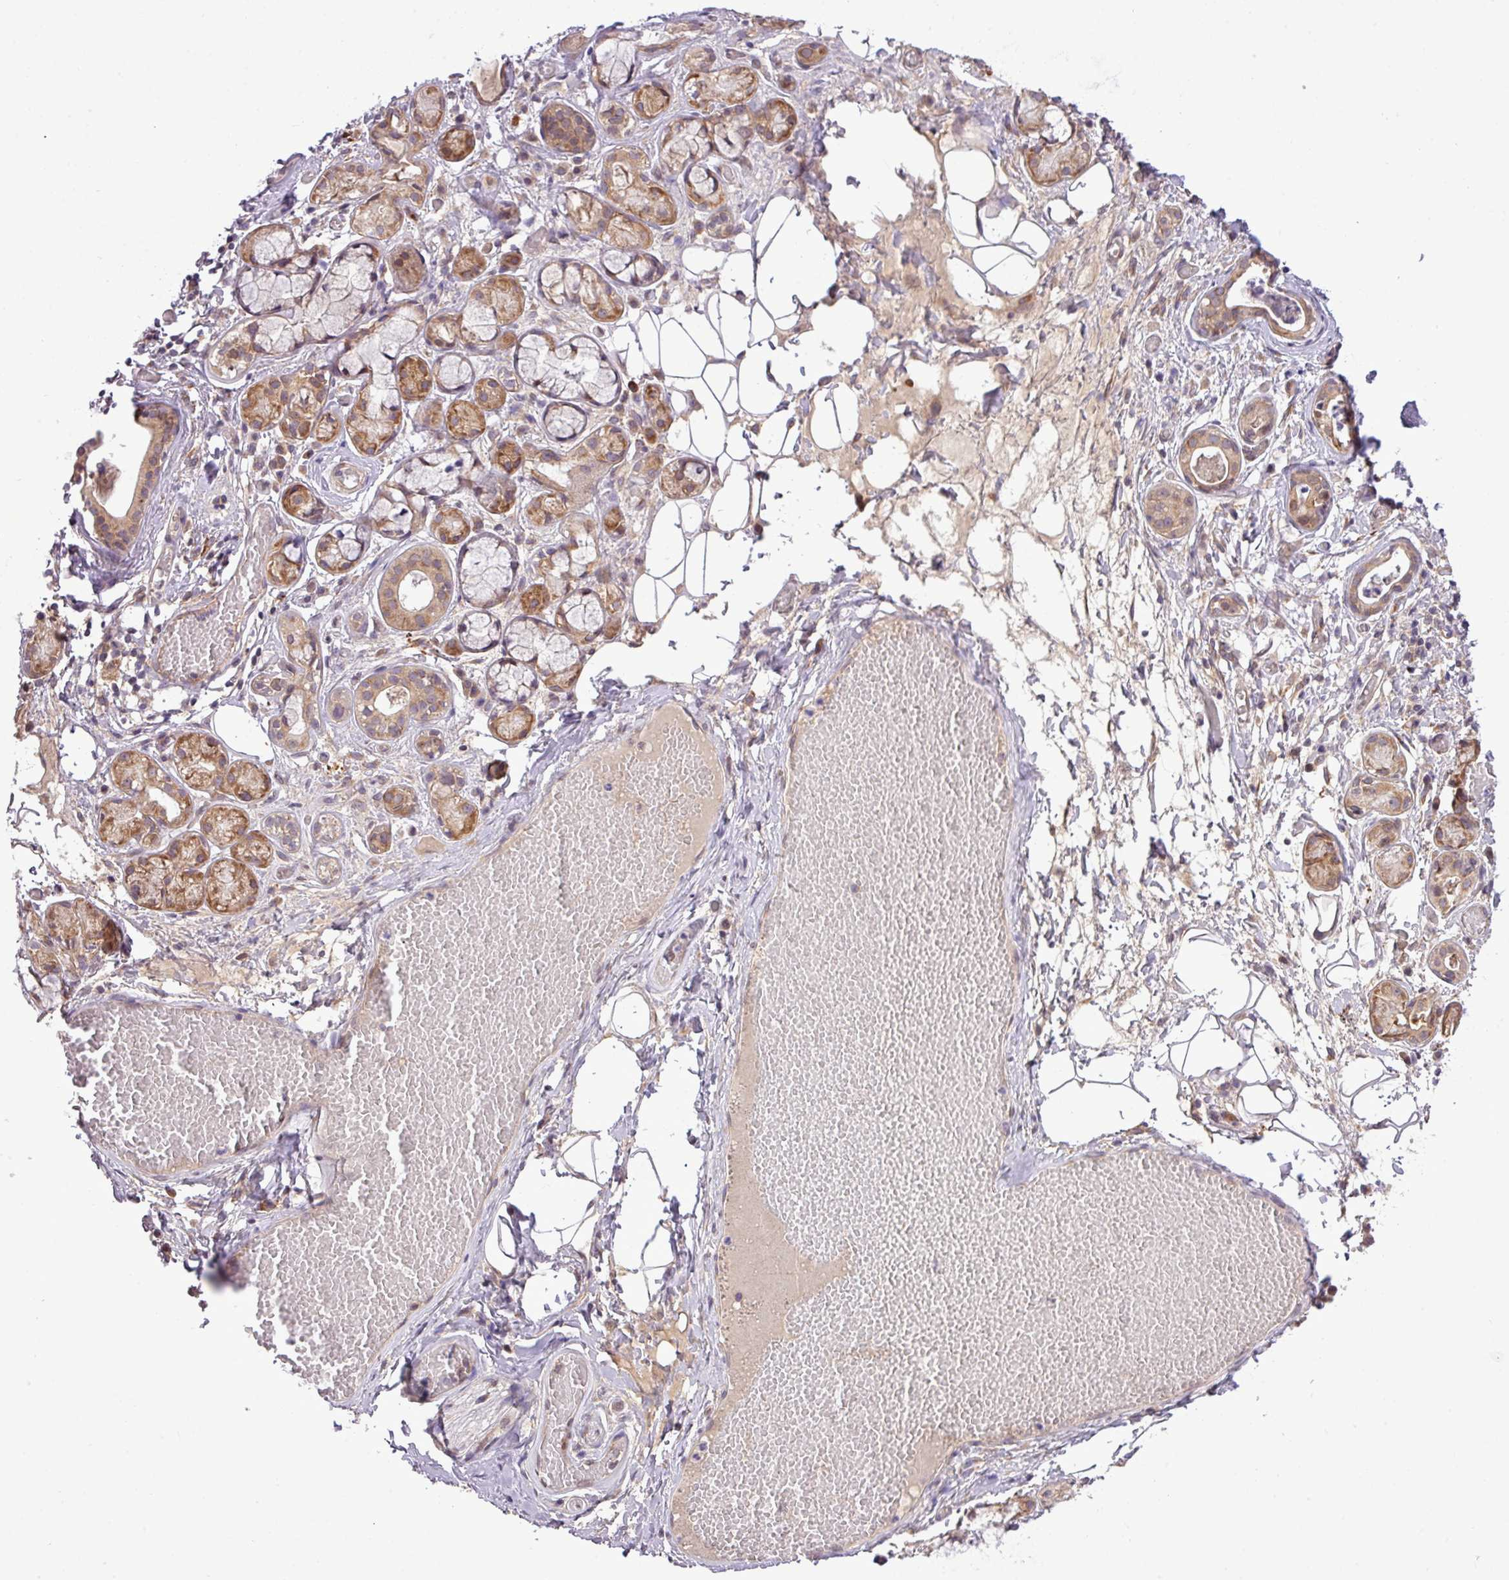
{"staining": {"intensity": "moderate", "quantity": ">75%", "location": "cytoplasmic/membranous"}, "tissue": "salivary gland", "cell_type": "Glandular cells", "image_type": "normal", "snomed": [{"axis": "morphology", "description": "Normal tissue, NOS"}, {"axis": "topography", "description": "Salivary gland"}], "caption": "DAB immunohistochemical staining of normal salivary gland shows moderate cytoplasmic/membranous protein positivity in approximately >75% of glandular cells. (Brightfield microscopy of DAB IHC at high magnification).", "gene": "FAM222B", "patient": {"sex": "male", "age": 82}}